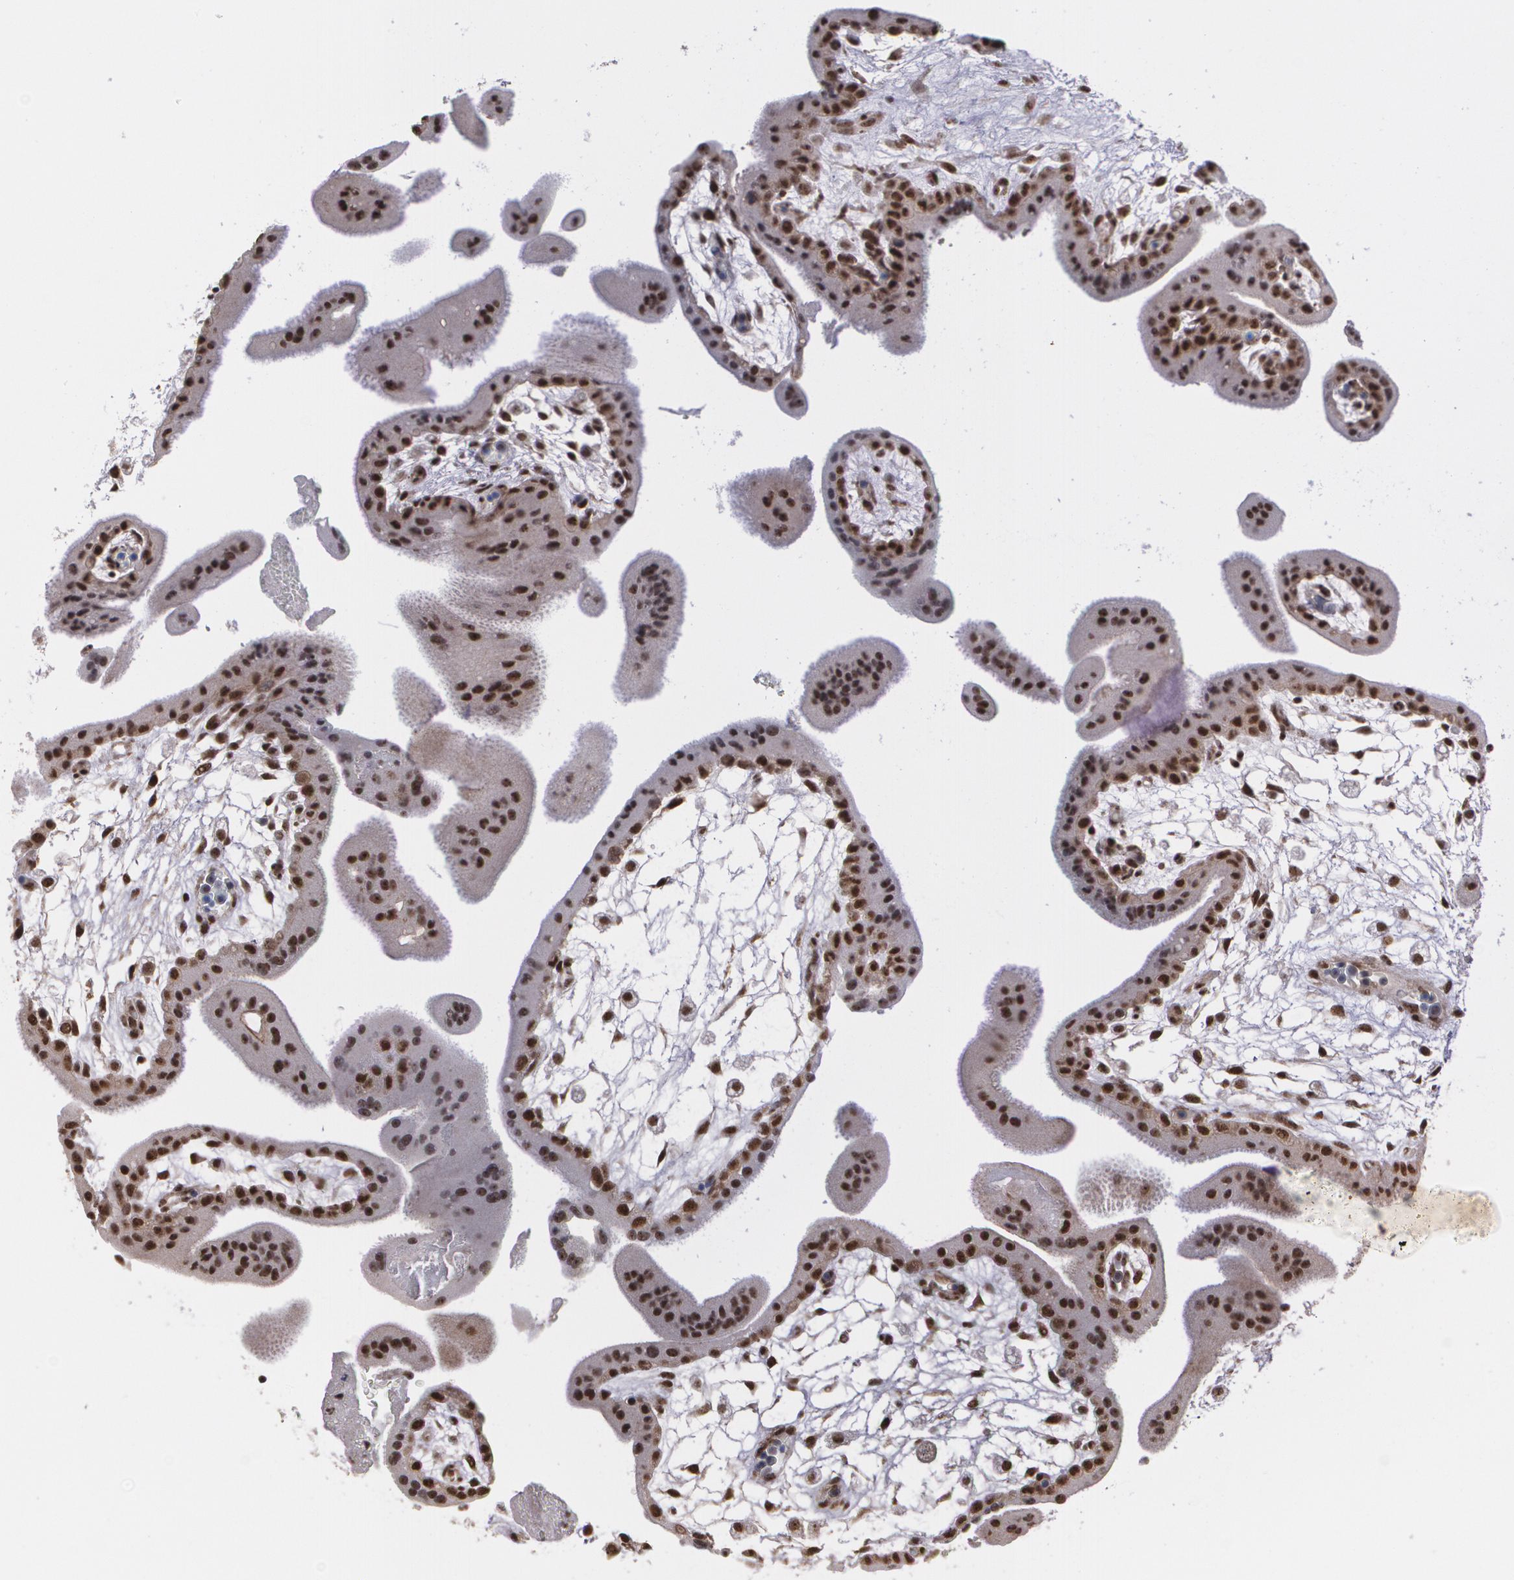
{"staining": {"intensity": "strong", "quantity": ">75%", "location": "nuclear"}, "tissue": "placenta", "cell_type": "Decidual cells", "image_type": "normal", "snomed": [{"axis": "morphology", "description": "Normal tissue, NOS"}, {"axis": "topography", "description": "Placenta"}], "caption": "Decidual cells show high levels of strong nuclear staining in approximately >75% of cells in unremarkable human placenta.", "gene": "C6orf15", "patient": {"sex": "female", "age": 35}}